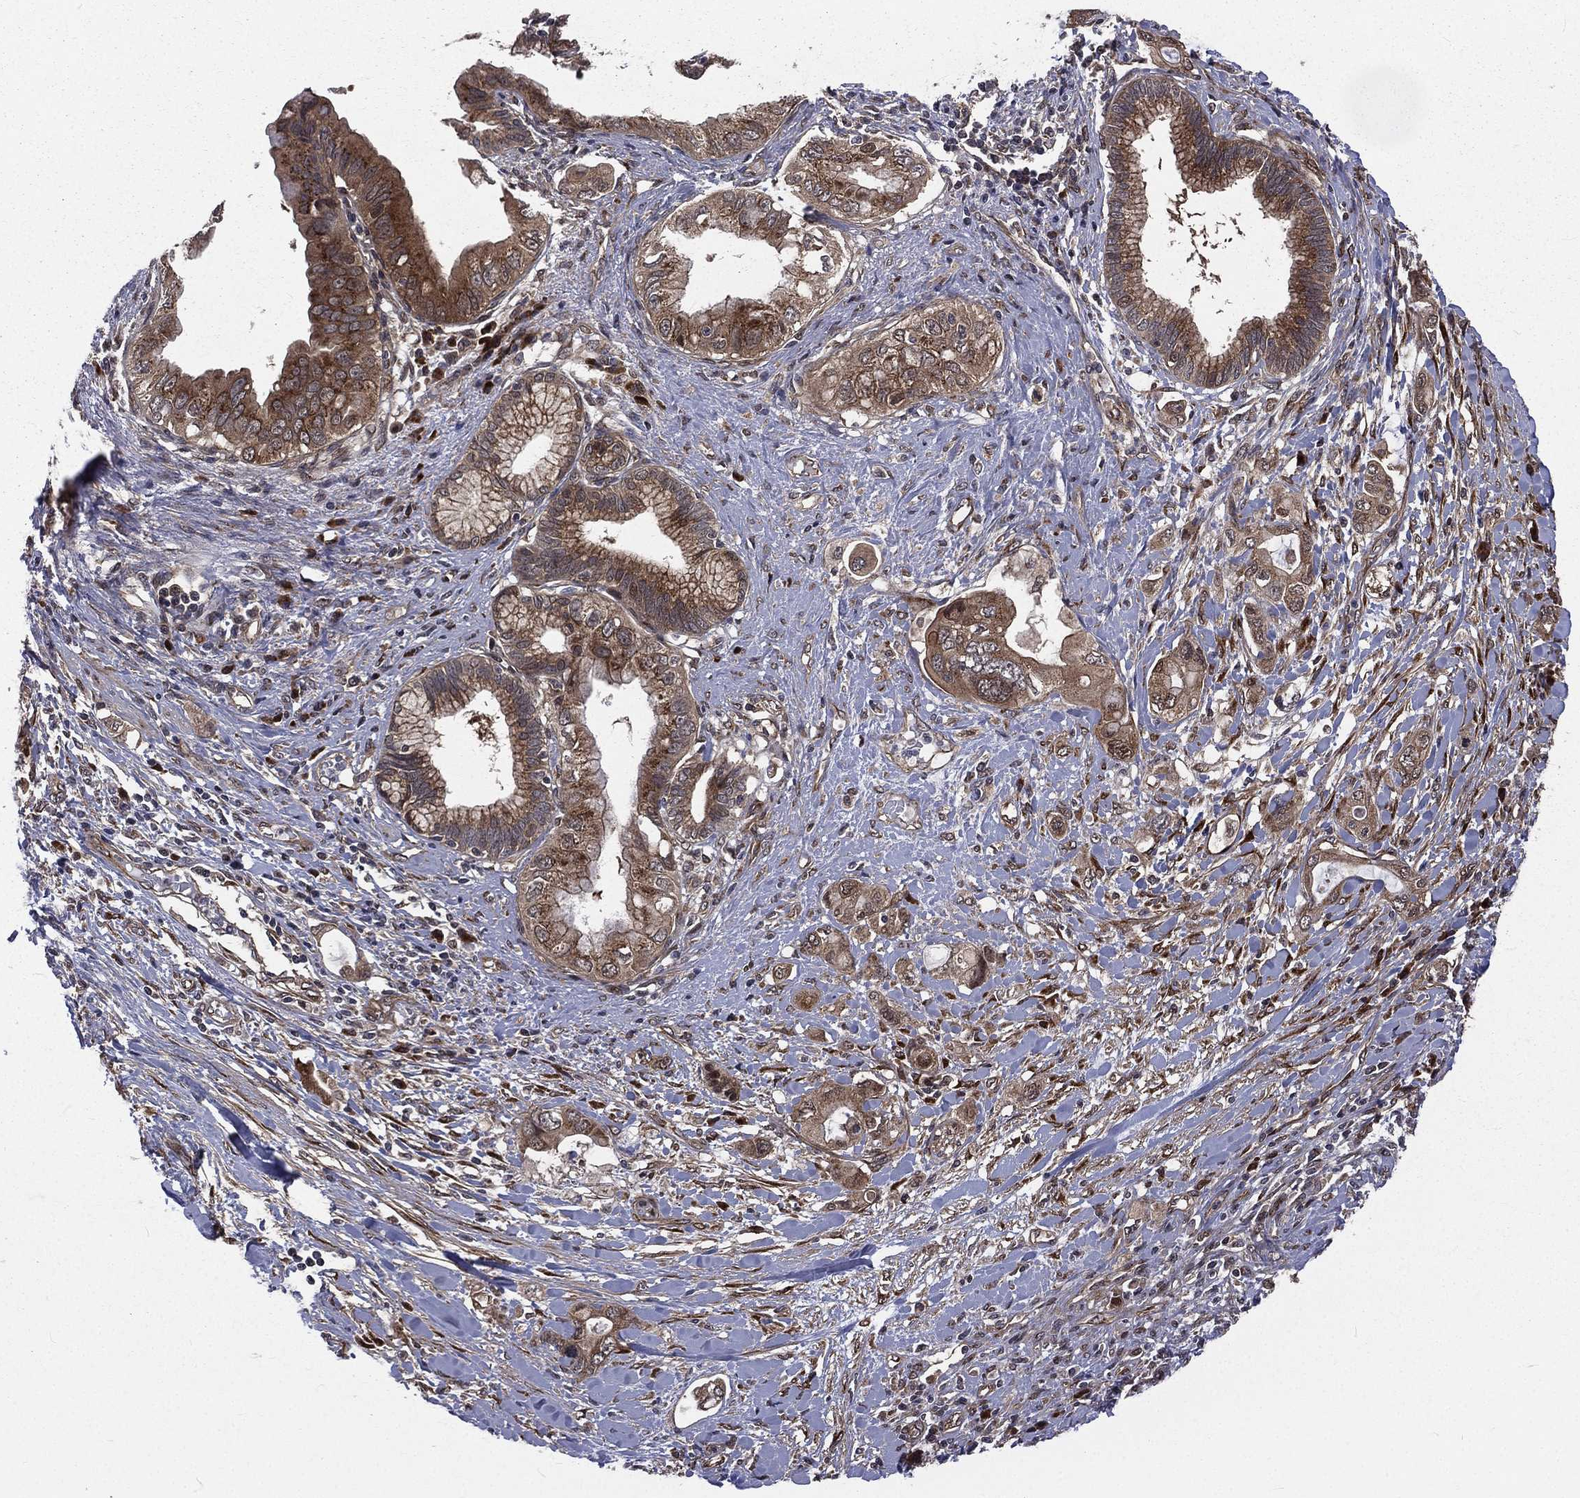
{"staining": {"intensity": "moderate", "quantity": ">75%", "location": "cytoplasmic/membranous"}, "tissue": "pancreatic cancer", "cell_type": "Tumor cells", "image_type": "cancer", "snomed": [{"axis": "morphology", "description": "Adenocarcinoma, NOS"}, {"axis": "topography", "description": "Pancreas"}], "caption": "Pancreatic adenocarcinoma stained with DAB immunohistochemistry reveals medium levels of moderate cytoplasmic/membranous staining in approximately >75% of tumor cells. (IHC, brightfield microscopy, high magnification).", "gene": "ARL3", "patient": {"sex": "female", "age": 56}}